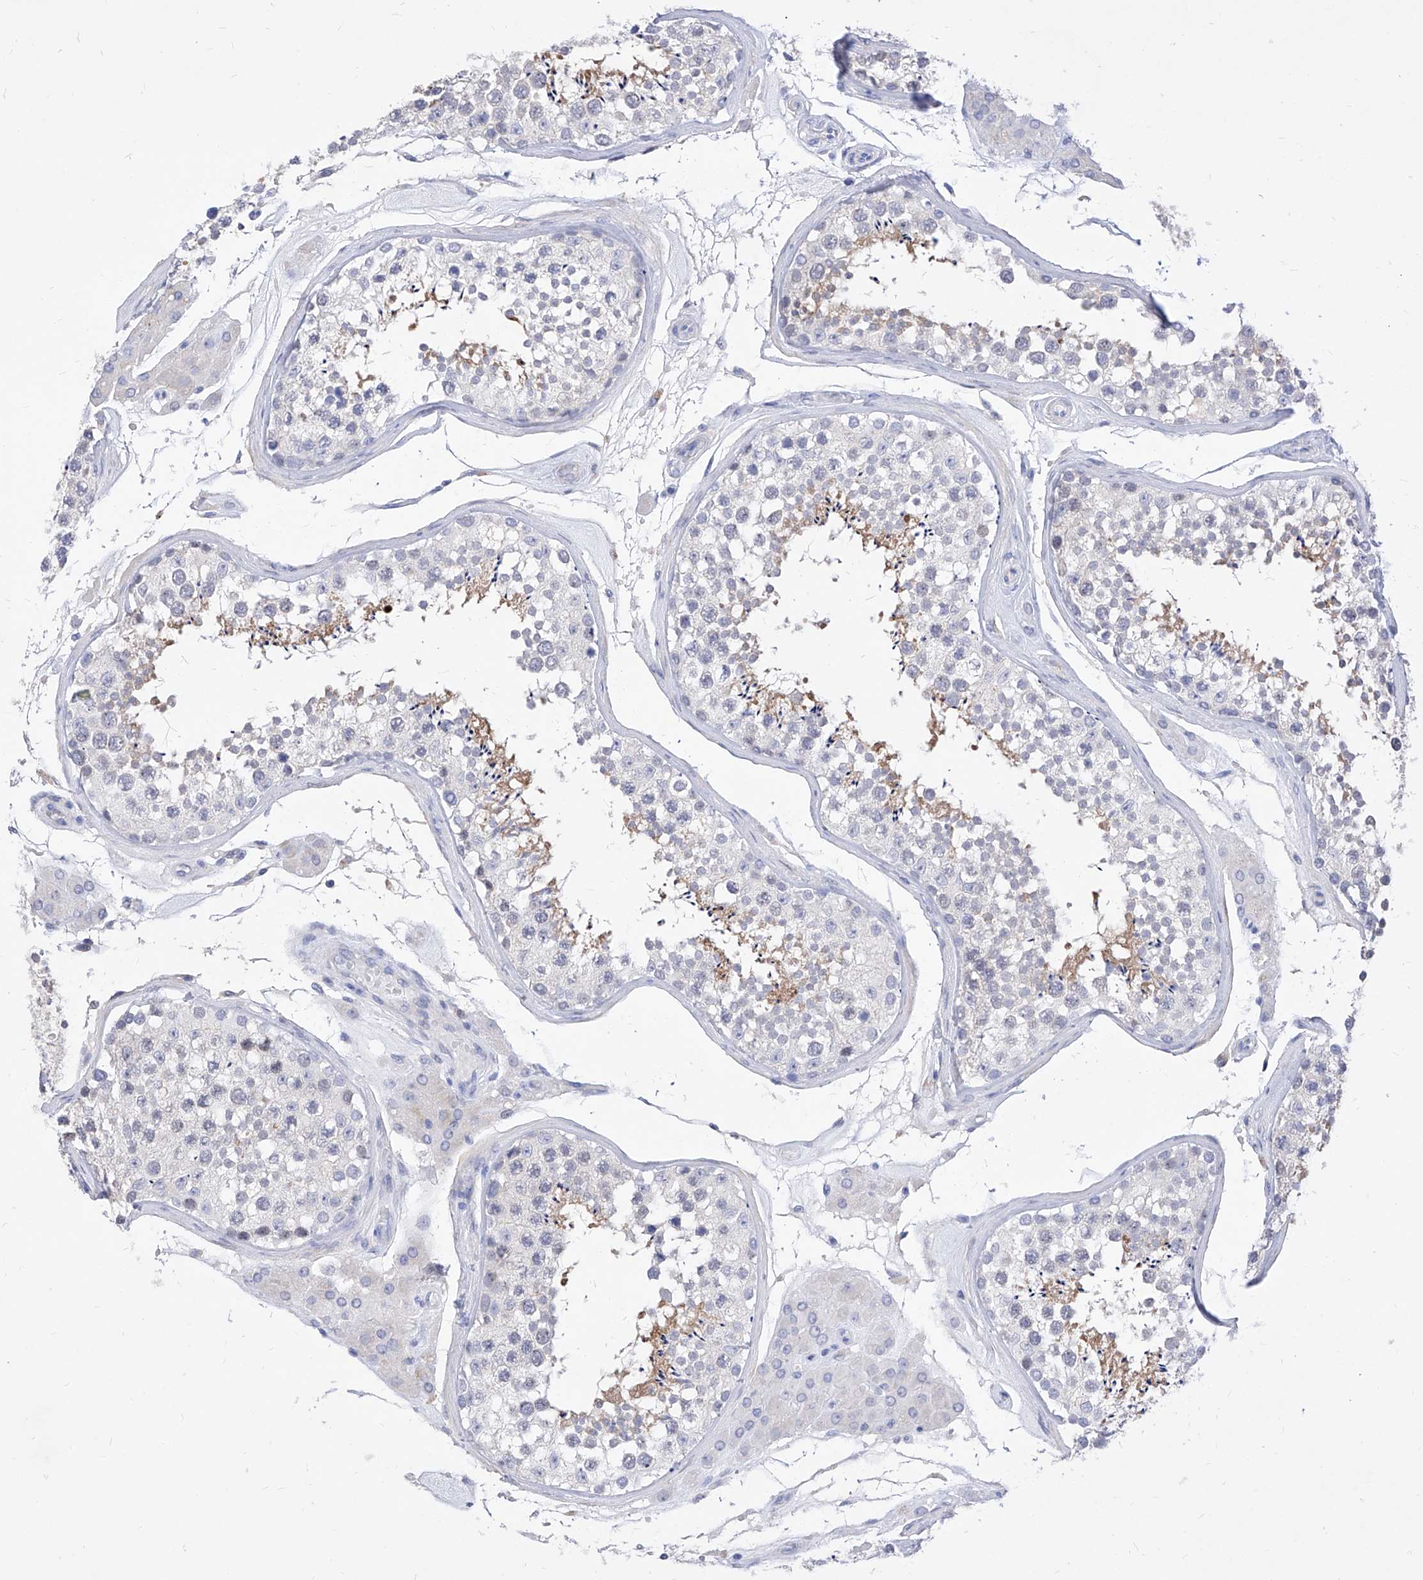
{"staining": {"intensity": "weak", "quantity": "<25%", "location": "cytoplasmic/membranous"}, "tissue": "testis", "cell_type": "Cells in seminiferous ducts", "image_type": "normal", "snomed": [{"axis": "morphology", "description": "Normal tissue, NOS"}, {"axis": "topography", "description": "Testis"}], "caption": "Immunohistochemistry image of benign testis stained for a protein (brown), which reveals no positivity in cells in seminiferous ducts. Nuclei are stained in blue.", "gene": "VAX1", "patient": {"sex": "male", "age": 46}}